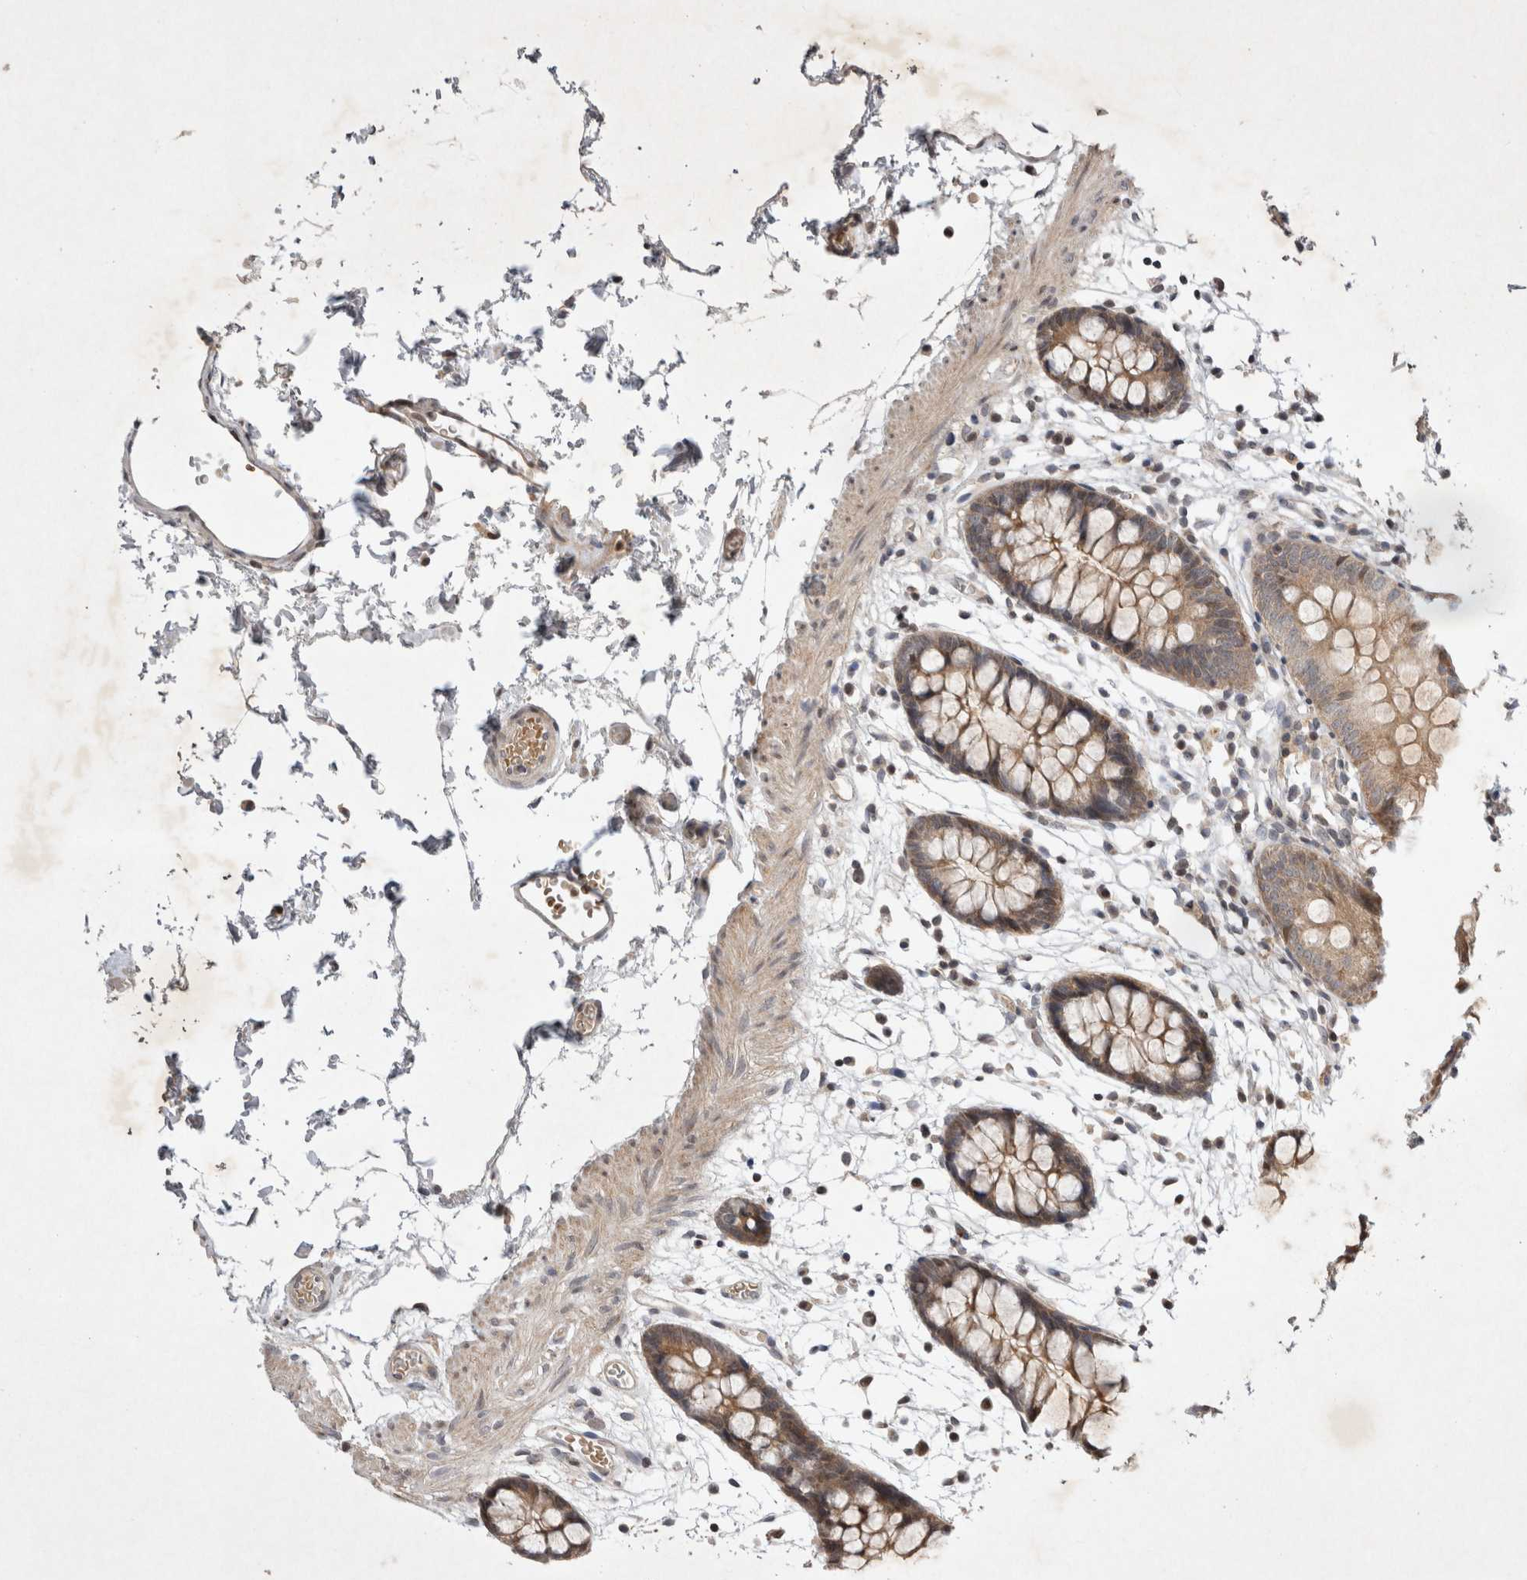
{"staining": {"intensity": "weak", "quantity": ">75%", "location": "cytoplasmic/membranous"}, "tissue": "colon", "cell_type": "Endothelial cells", "image_type": "normal", "snomed": [{"axis": "morphology", "description": "Normal tissue, NOS"}, {"axis": "topography", "description": "Colon"}], "caption": "A photomicrograph showing weak cytoplasmic/membranous positivity in approximately >75% of endothelial cells in unremarkable colon, as visualized by brown immunohistochemical staining.", "gene": "EIF2AK1", "patient": {"sex": "male", "age": 56}}